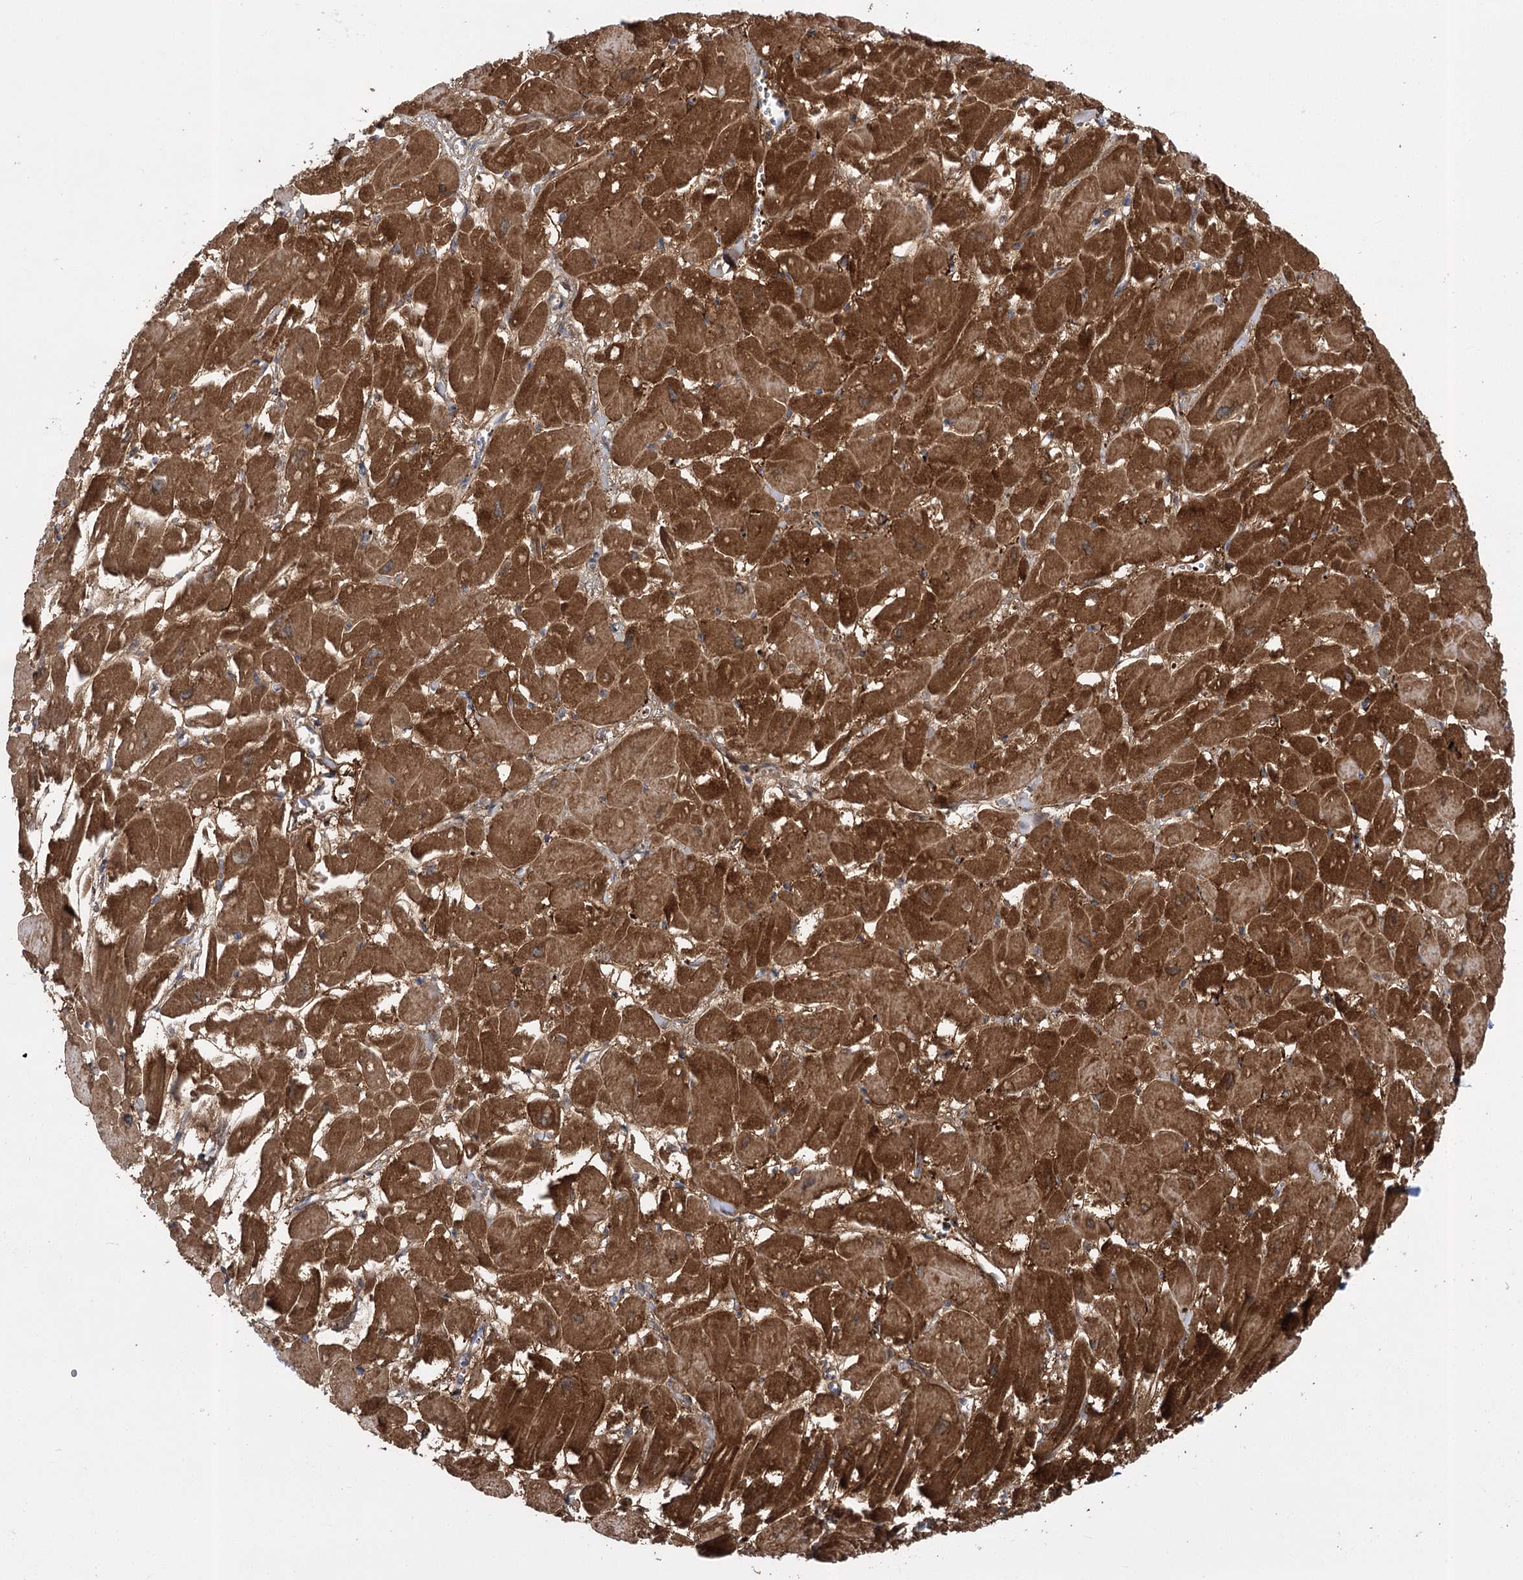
{"staining": {"intensity": "strong", "quantity": ">75%", "location": "cytoplasmic/membranous"}, "tissue": "heart muscle", "cell_type": "Cardiomyocytes", "image_type": "normal", "snomed": [{"axis": "morphology", "description": "Normal tissue, NOS"}, {"axis": "topography", "description": "Heart"}], "caption": "About >75% of cardiomyocytes in unremarkable heart muscle show strong cytoplasmic/membranous protein positivity as visualized by brown immunohistochemical staining.", "gene": "PCDHA1", "patient": {"sex": "male", "age": 54}}